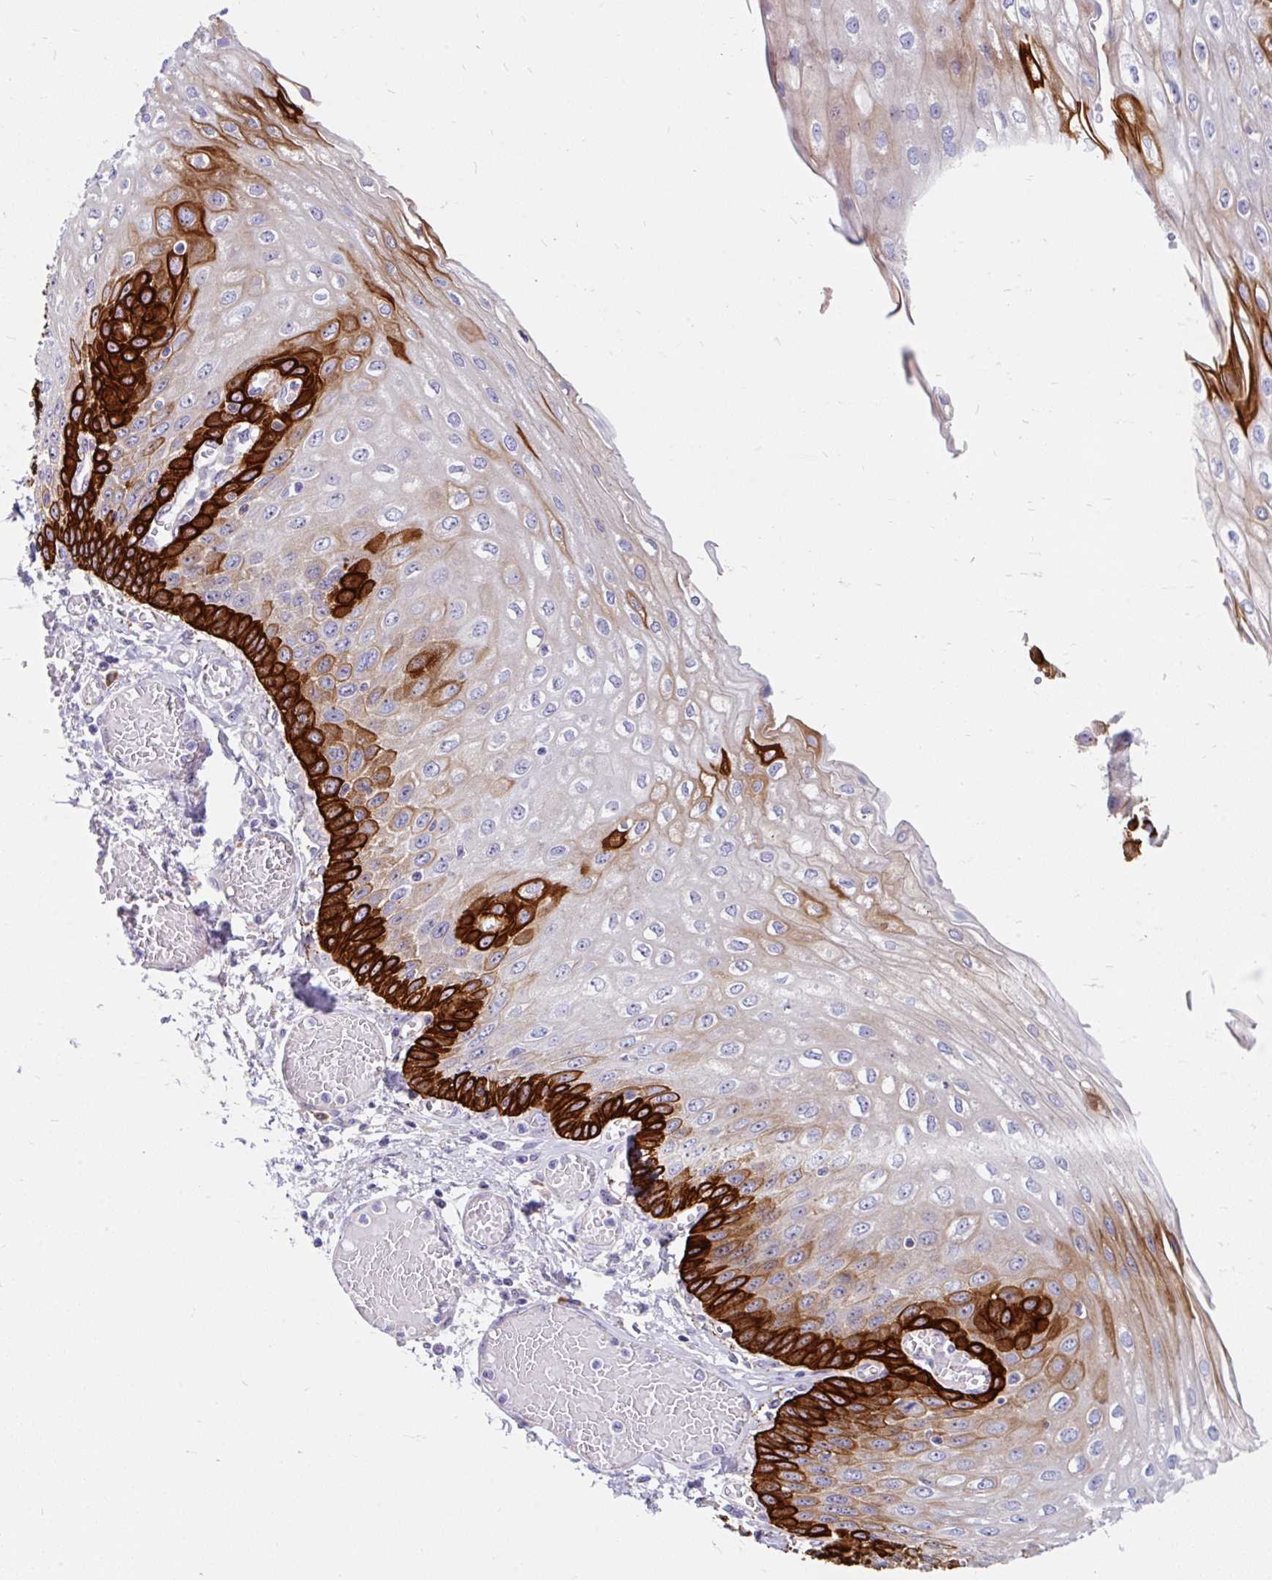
{"staining": {"intensity": "strong", "quantity": "25%-75%", "location": "cytoplasmic/membranous"}, "tissue": "esophagus", "cell_type": "Squamous epithelial cells", "image_type": "normal", "snomed": [{"axis": "morphology", "description": "Normal tissue, NOS"}, {"axis": "morphology", "description": "Adenocarcinoma, NOS"}, {"axis": "topography", "description": "Esophagus"}], "caption": "Approximately 25%-75% of squamous epithelial cells in benign human esophagus display strong cytoplasmic/membranous protein positivity as visualized by brown immunohistochemical staining.", "gene": "LRRC26", "patient": {"sex": "male", "age": 81}}